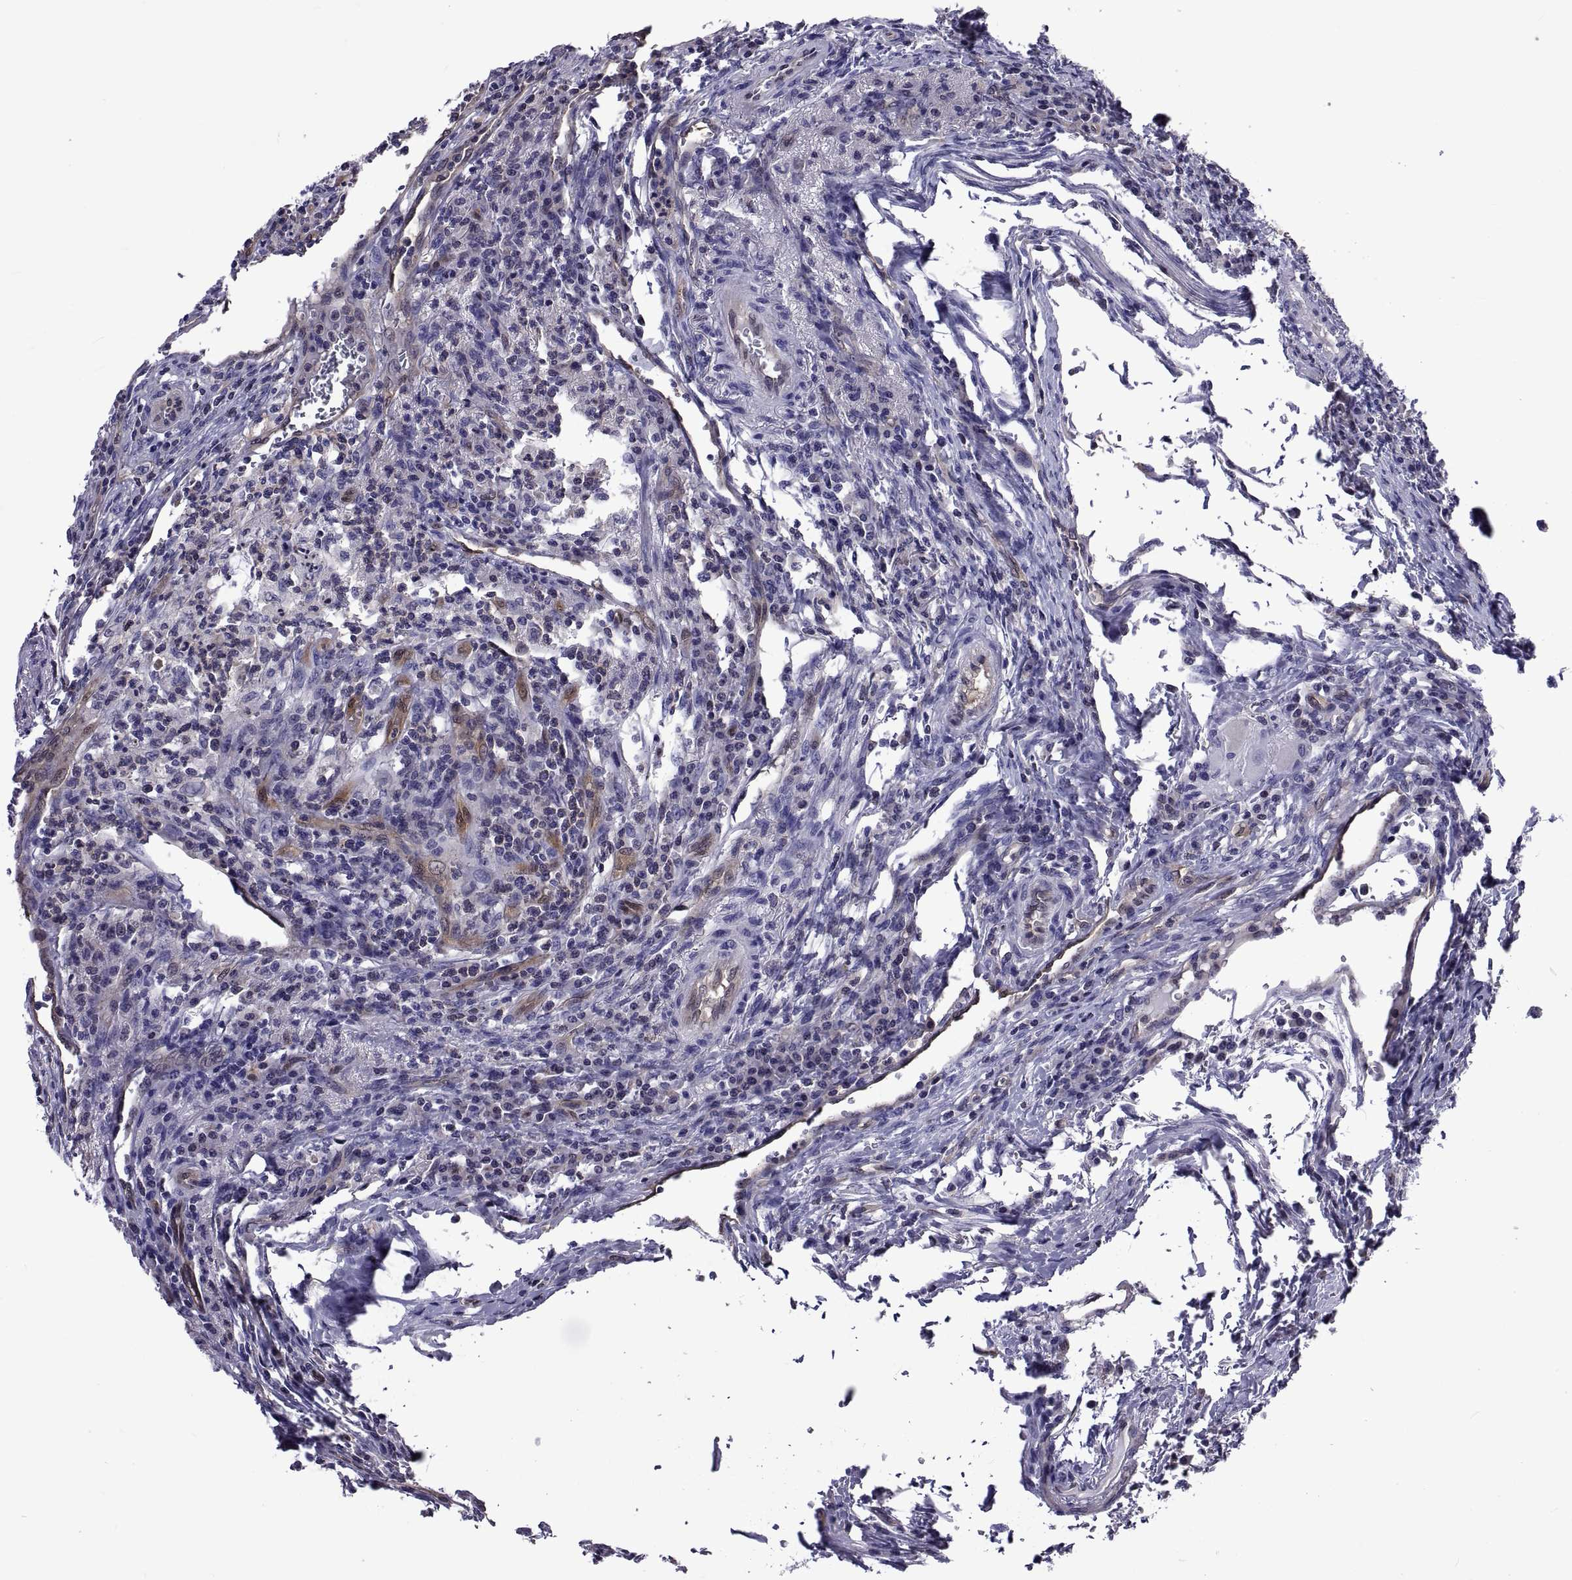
{"staining": {"intensity": "negative", "quantity": "none", "location": "none"}, "tissue": "colorectal cancer", "cell_type": "Tumor cells", "image_type": "cancer", "snomed": [{"axis": "morphology", "description": "Adenocarcinoma, NOS"}, {"axis": "topography", "description": "Colon"}], "caption": "An IHC histopathology image of adenocarcinoma (colorectal) is shown. There is no staining in tumor cells of adenocarcinoma (colorectal). Brightfield microscopy of immunohistochemistry (IHC) stained with DAB (3,3'-diaminobenzidine) (brown) and hematoxylin (blue), captured at high magnification.", "gene": "LCN9", "patient": {"sex": "female", "age": 70}}